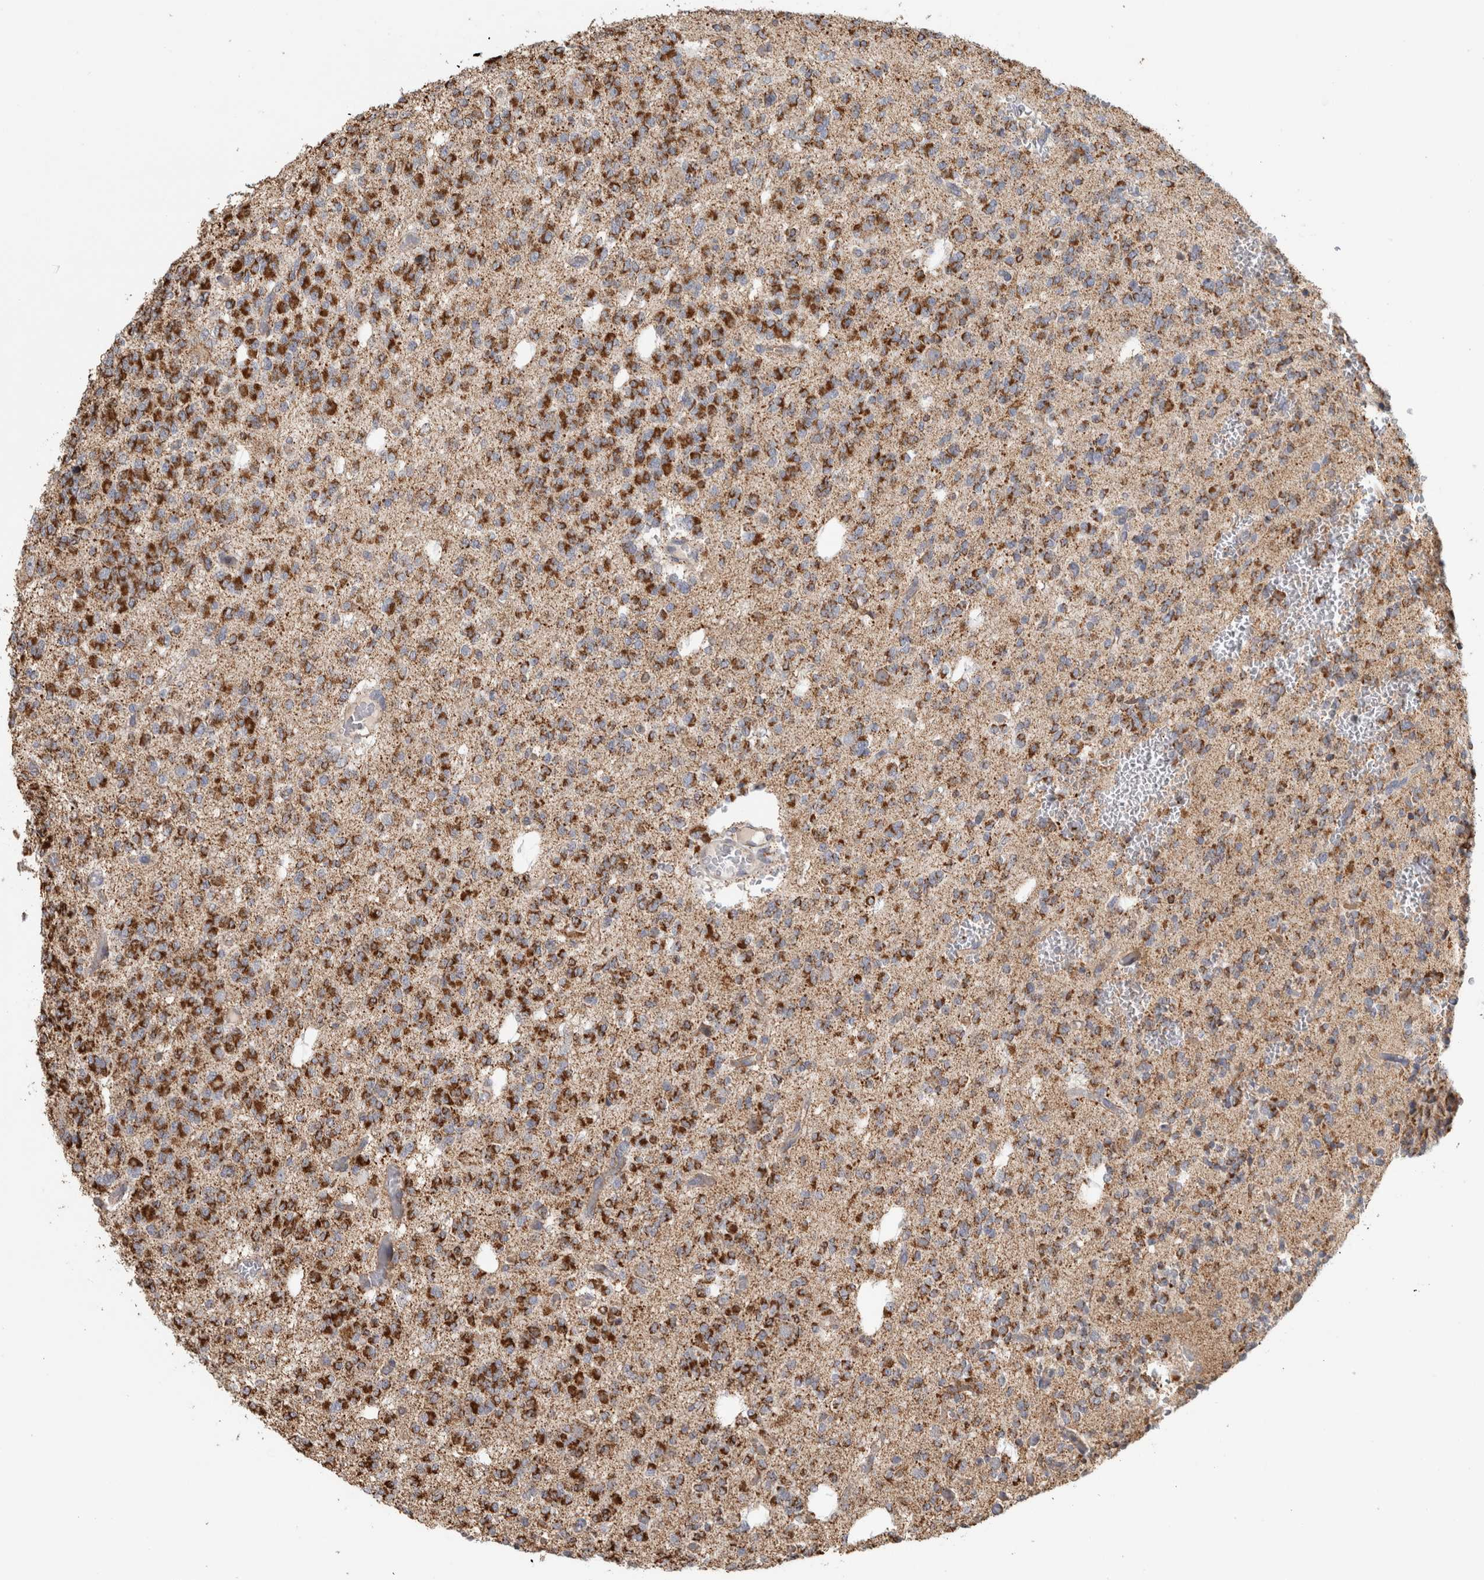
{"staining": {"intensity": "strong", "quantity": ">75%", "location": "cytoplasmic/membranous"}, "tissue": "glioma", "cell_type": "Tumor cells", "image_type": "cancer", "snomed": [{"axis": "morphology", "description": "Glioma, malignant, Low grade"}, {"axis": "topography", "description": "Brain"}], "caption": "About >75% of tumor cells in glioma reveal strong cytoplasmic/membranous protein expression as visualized by brown immunohistochemical staining.", "gene": "ST8SIA1", "patient": {"sex": "male", "age": 38}}